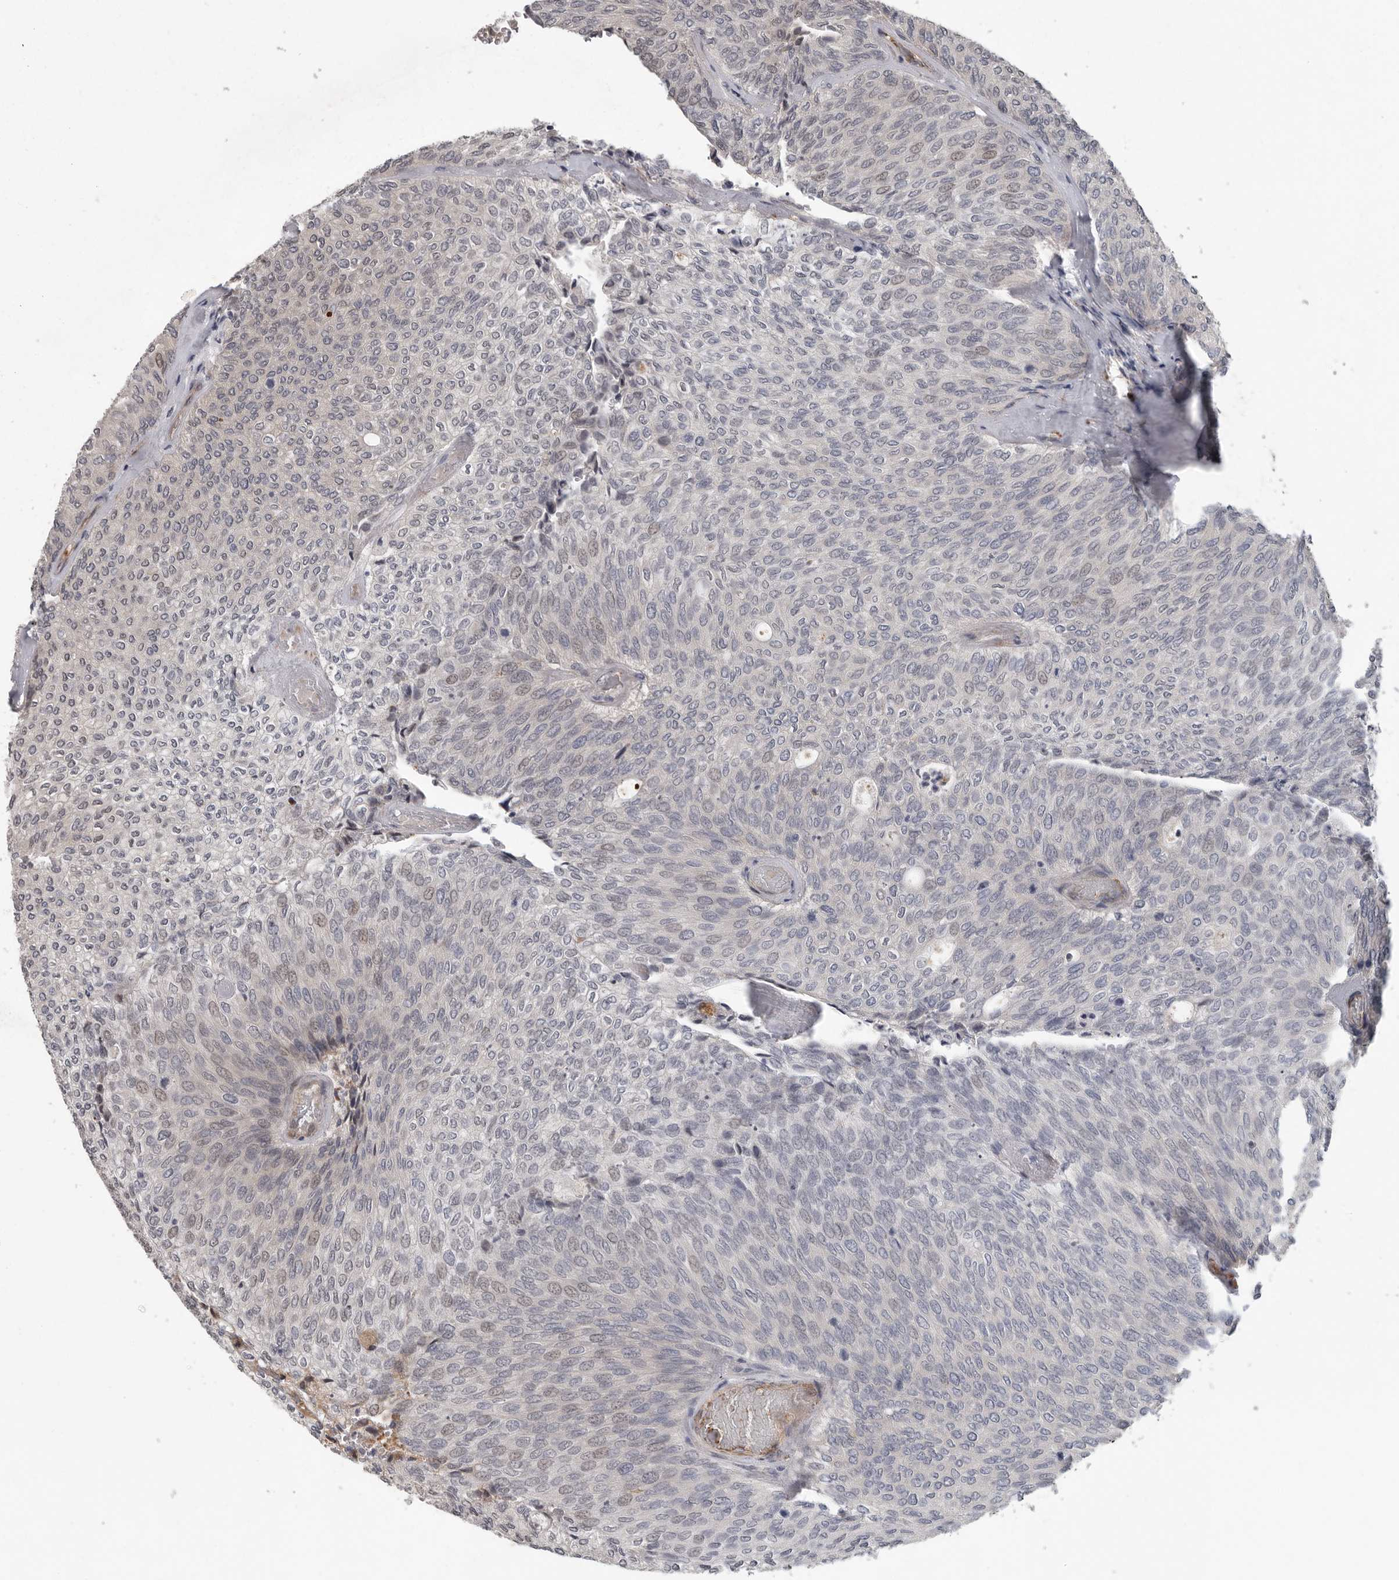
{"staining": {"intensity": "weak", "quantity": "<25%", "location": "cytoplasmic/membranous"}, "tissue": "urothelial cancer", "cell_type": "Tumor cells", "image_type": "cancer", "snomed": [{"axis": "morphology", "description": "Urothelial carcinoma, Low grade"}, {"axis": "topography", "description": "Urinary bladder"}], "caption": "Histopathology image shows no protein staining in tumor cells of urothelial cancer tissue.", "gene": "ATXN3L", "patient": {"sex": "female", "age": 79}}